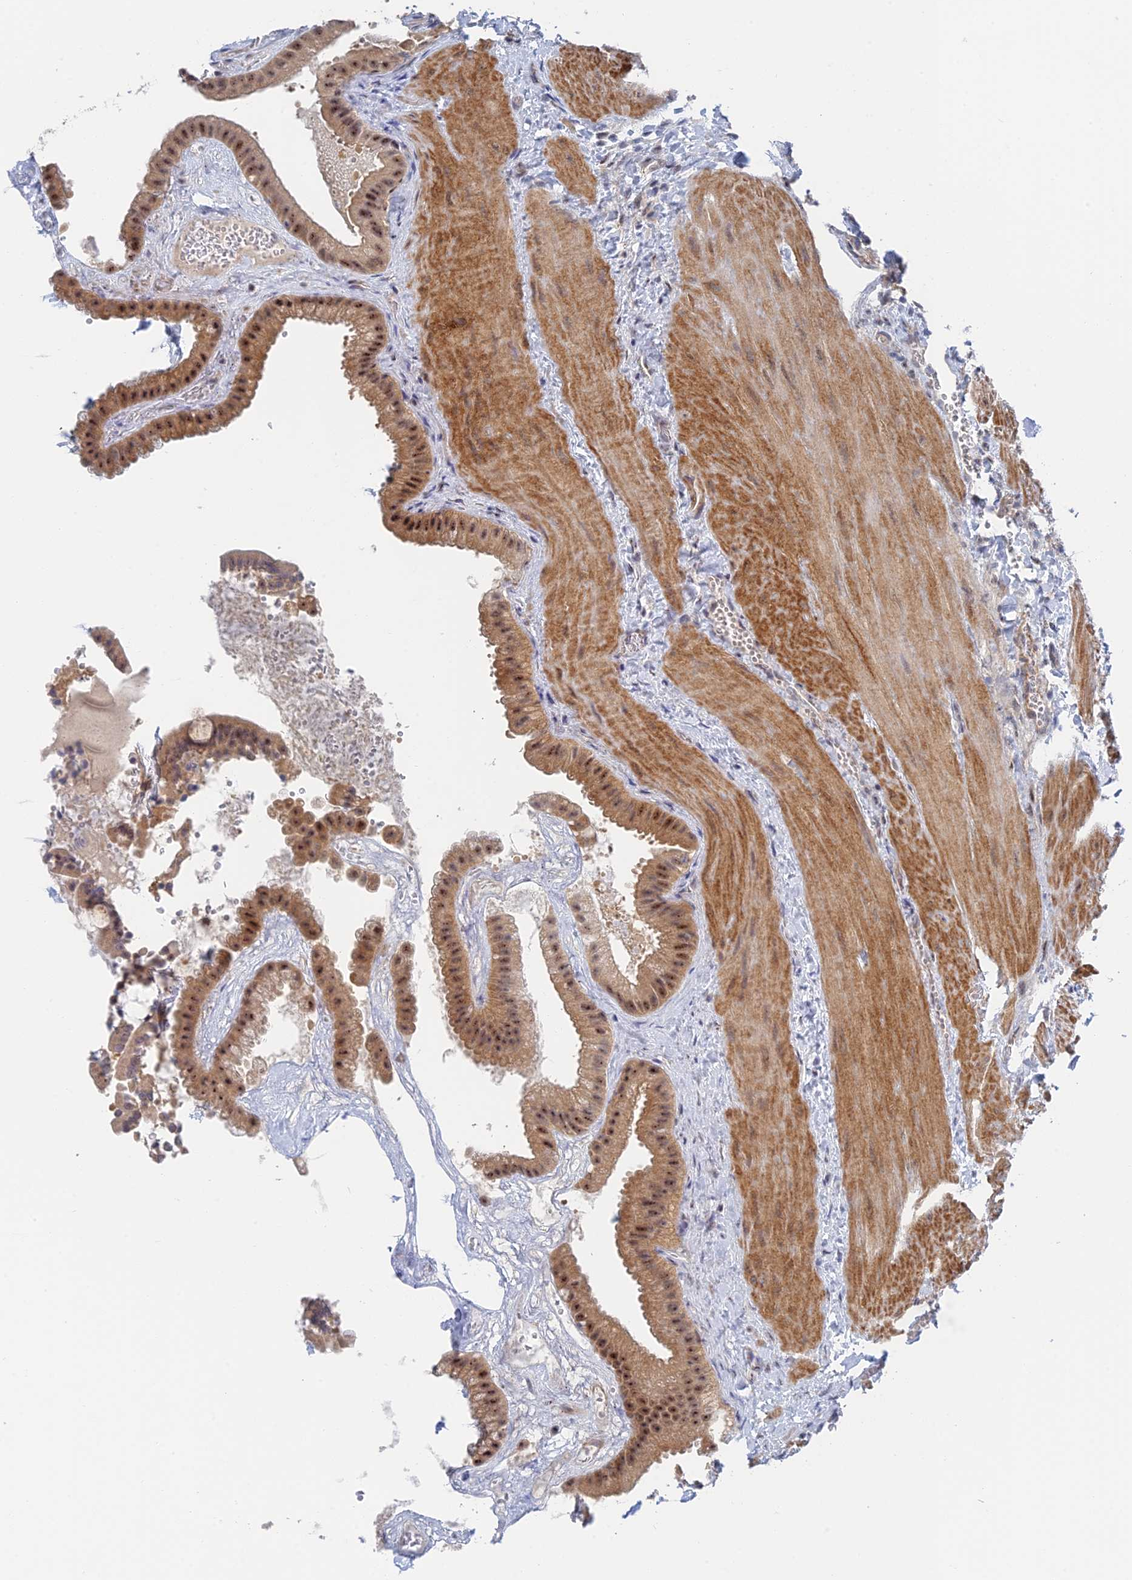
{"staining": {"intensity": "moderate", "quantity": ">75%", "location": "cytoplasmic/membranous,nuclear"}, "tissue": "gallbladder", "cell_type": "Glandular cells", "image_type": "normal", "snomed": [{"axis": "morphology", "description": "Normal tissue, NOS"}, {"axis": "topography", "description": "Gallbladder"}], "caption": "Human gallbladder stained with a brown dye exhibits moderate cytoplasmic/membranous,nuclear positive positivity in approximately >75% of glandular cells.", "gene": "CFAP92", "patient": {"sex": "male", "age": 55}}